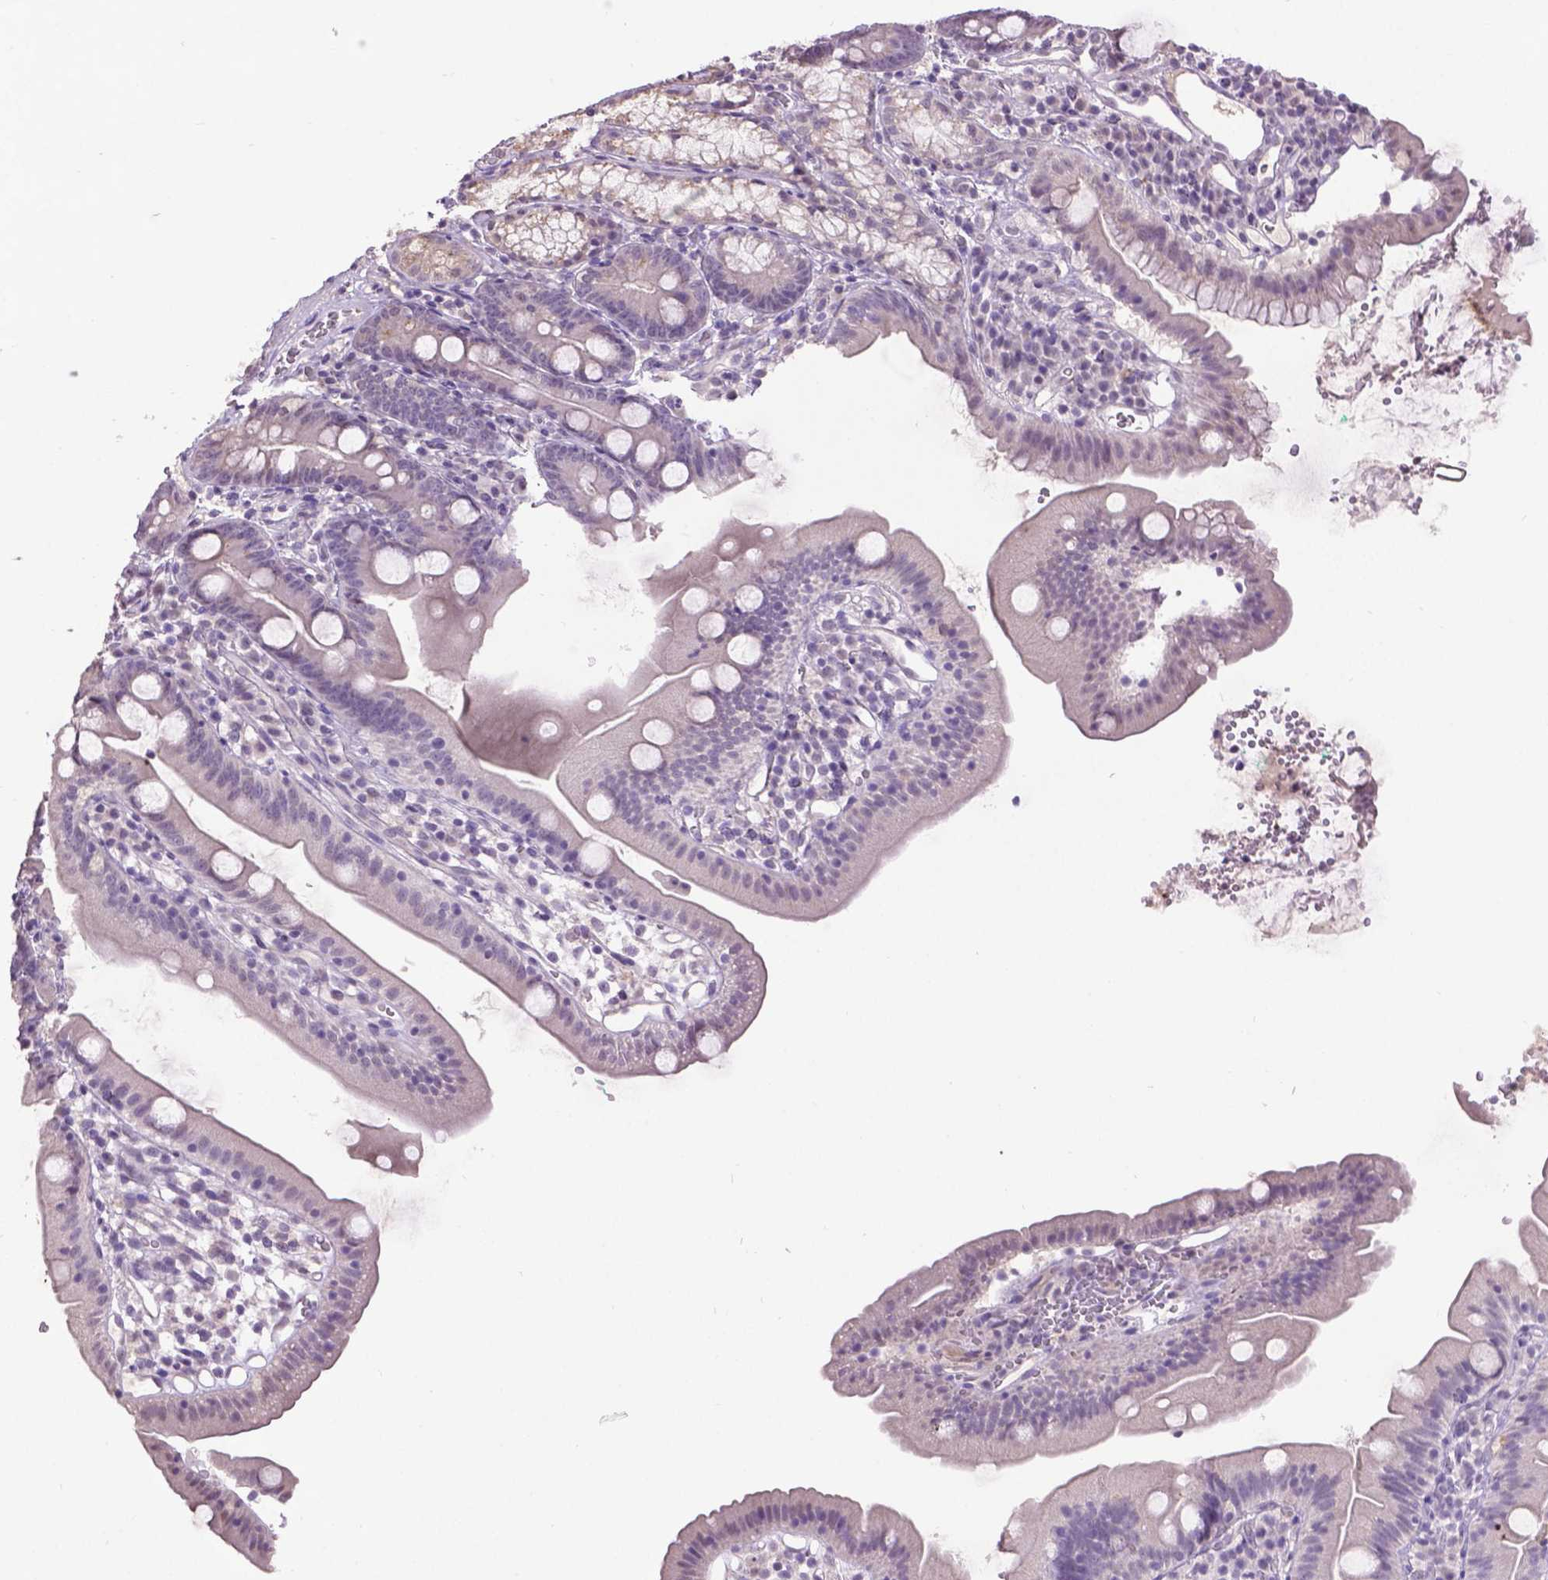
{"staining": {"intensity": "weak", "quantity": "<25%", "location": "cytoplasmic/membranous"}, "tissue": "duodenum", "cell_type": "Glandular cells", "image_type": "normal", "snomed": [{"axis": "morphology", "description": "Normal tissue, NOS"}, {"axis": "topography", "description": "Duodenum"}], "caption": "Immunohistochemistry image of unremarkable human duodenum stained for a protein (brown), which displays no staining in glandular cells.", "gene": "CPM", "patient": {"sex": "female", "age": 67}}